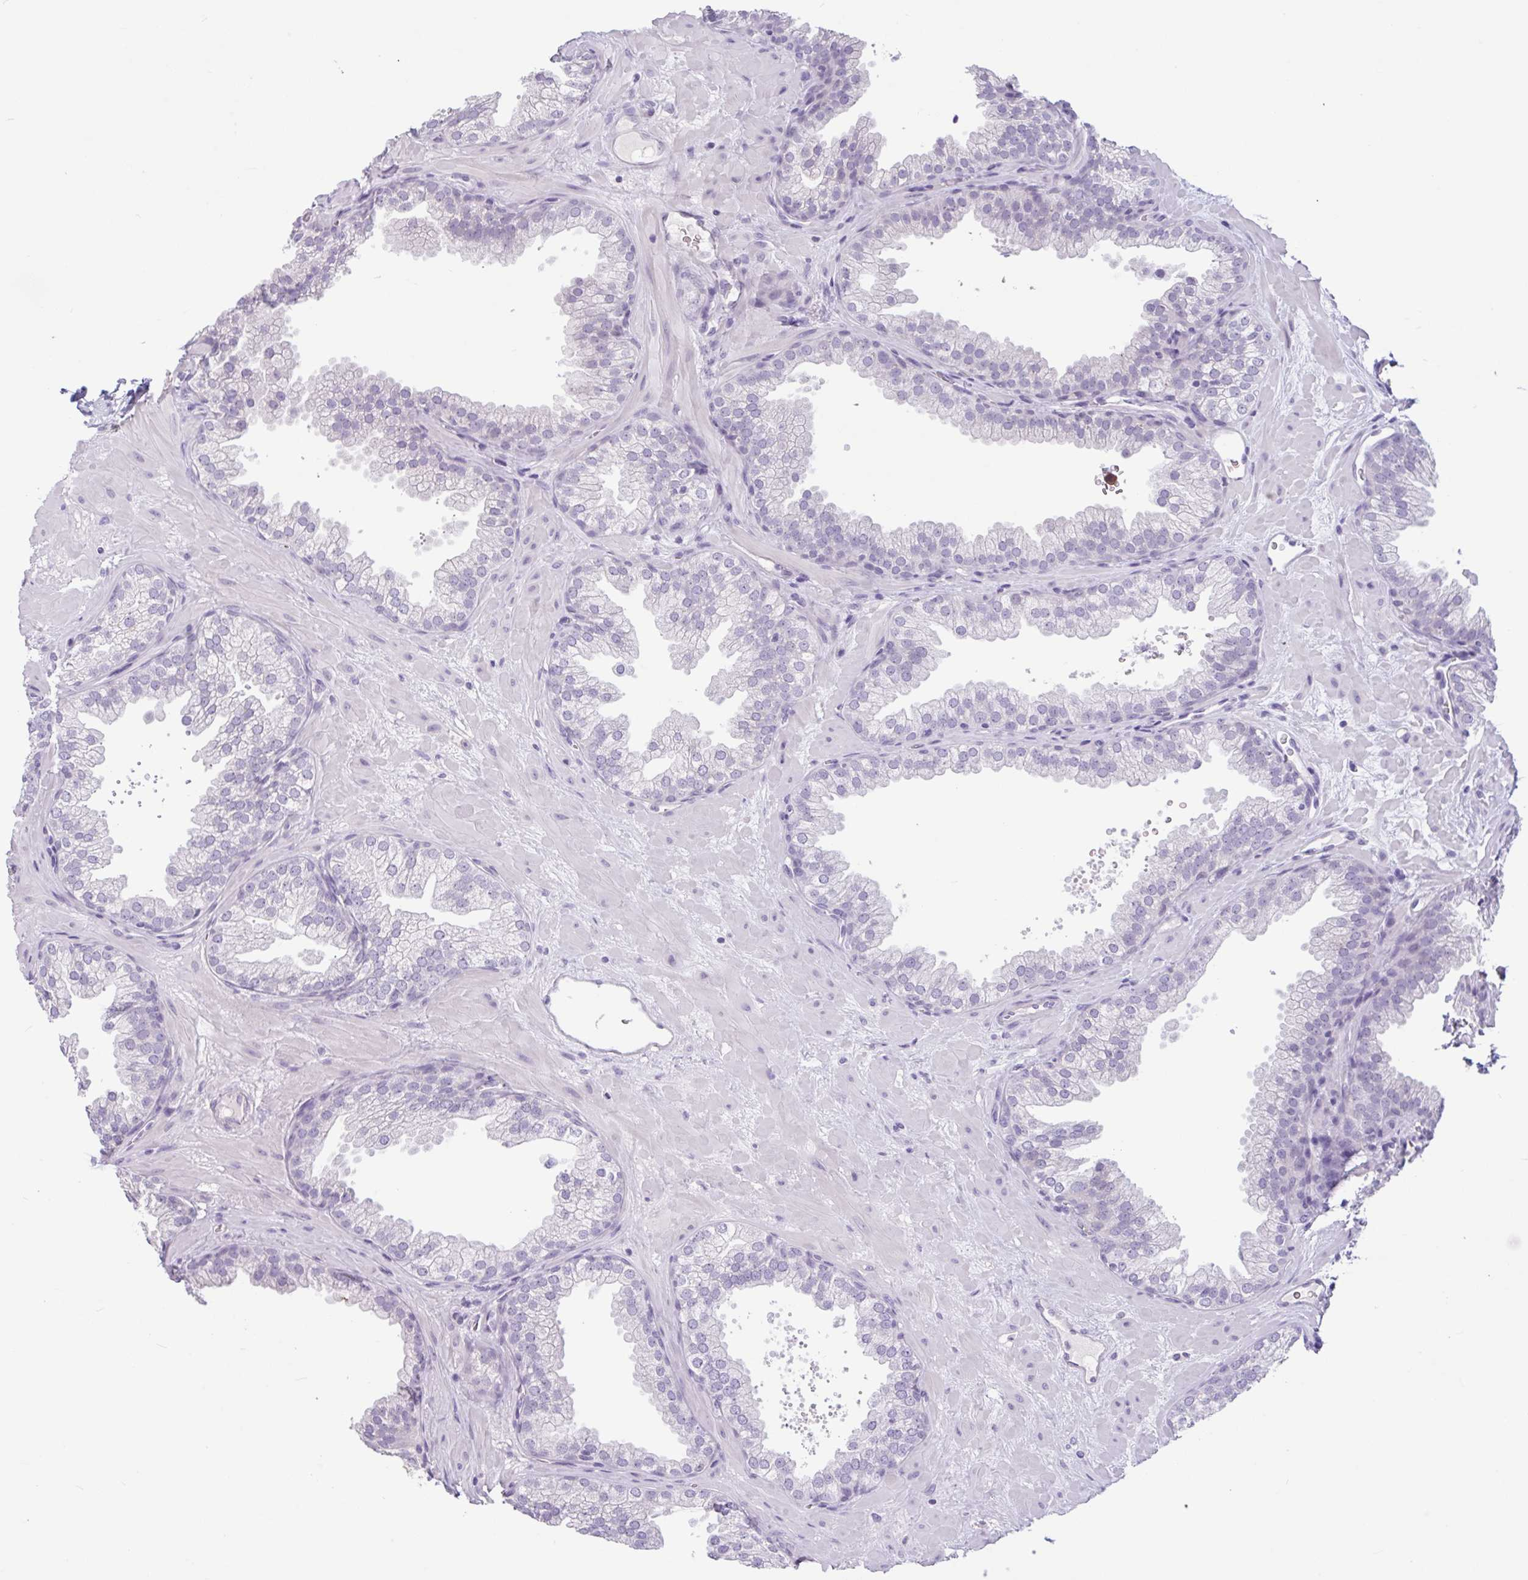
{"staining": {"intensity": "negative", "quantity": "none", "location": "none"}, "tissue": "prostate", "cell_type": "Glandular cells", "image_type": "normal", "snomed": [{"axis": "morphology", "description": "Normal tissue, NOS"}, {"axis": "topography", "description": "Prostate"}], "caption": "Micrograph shows no significant protein positivity in glandular cells of normal prostate.", "gene": "CTSE", "patient": {"sex": "male", "age": 37}}